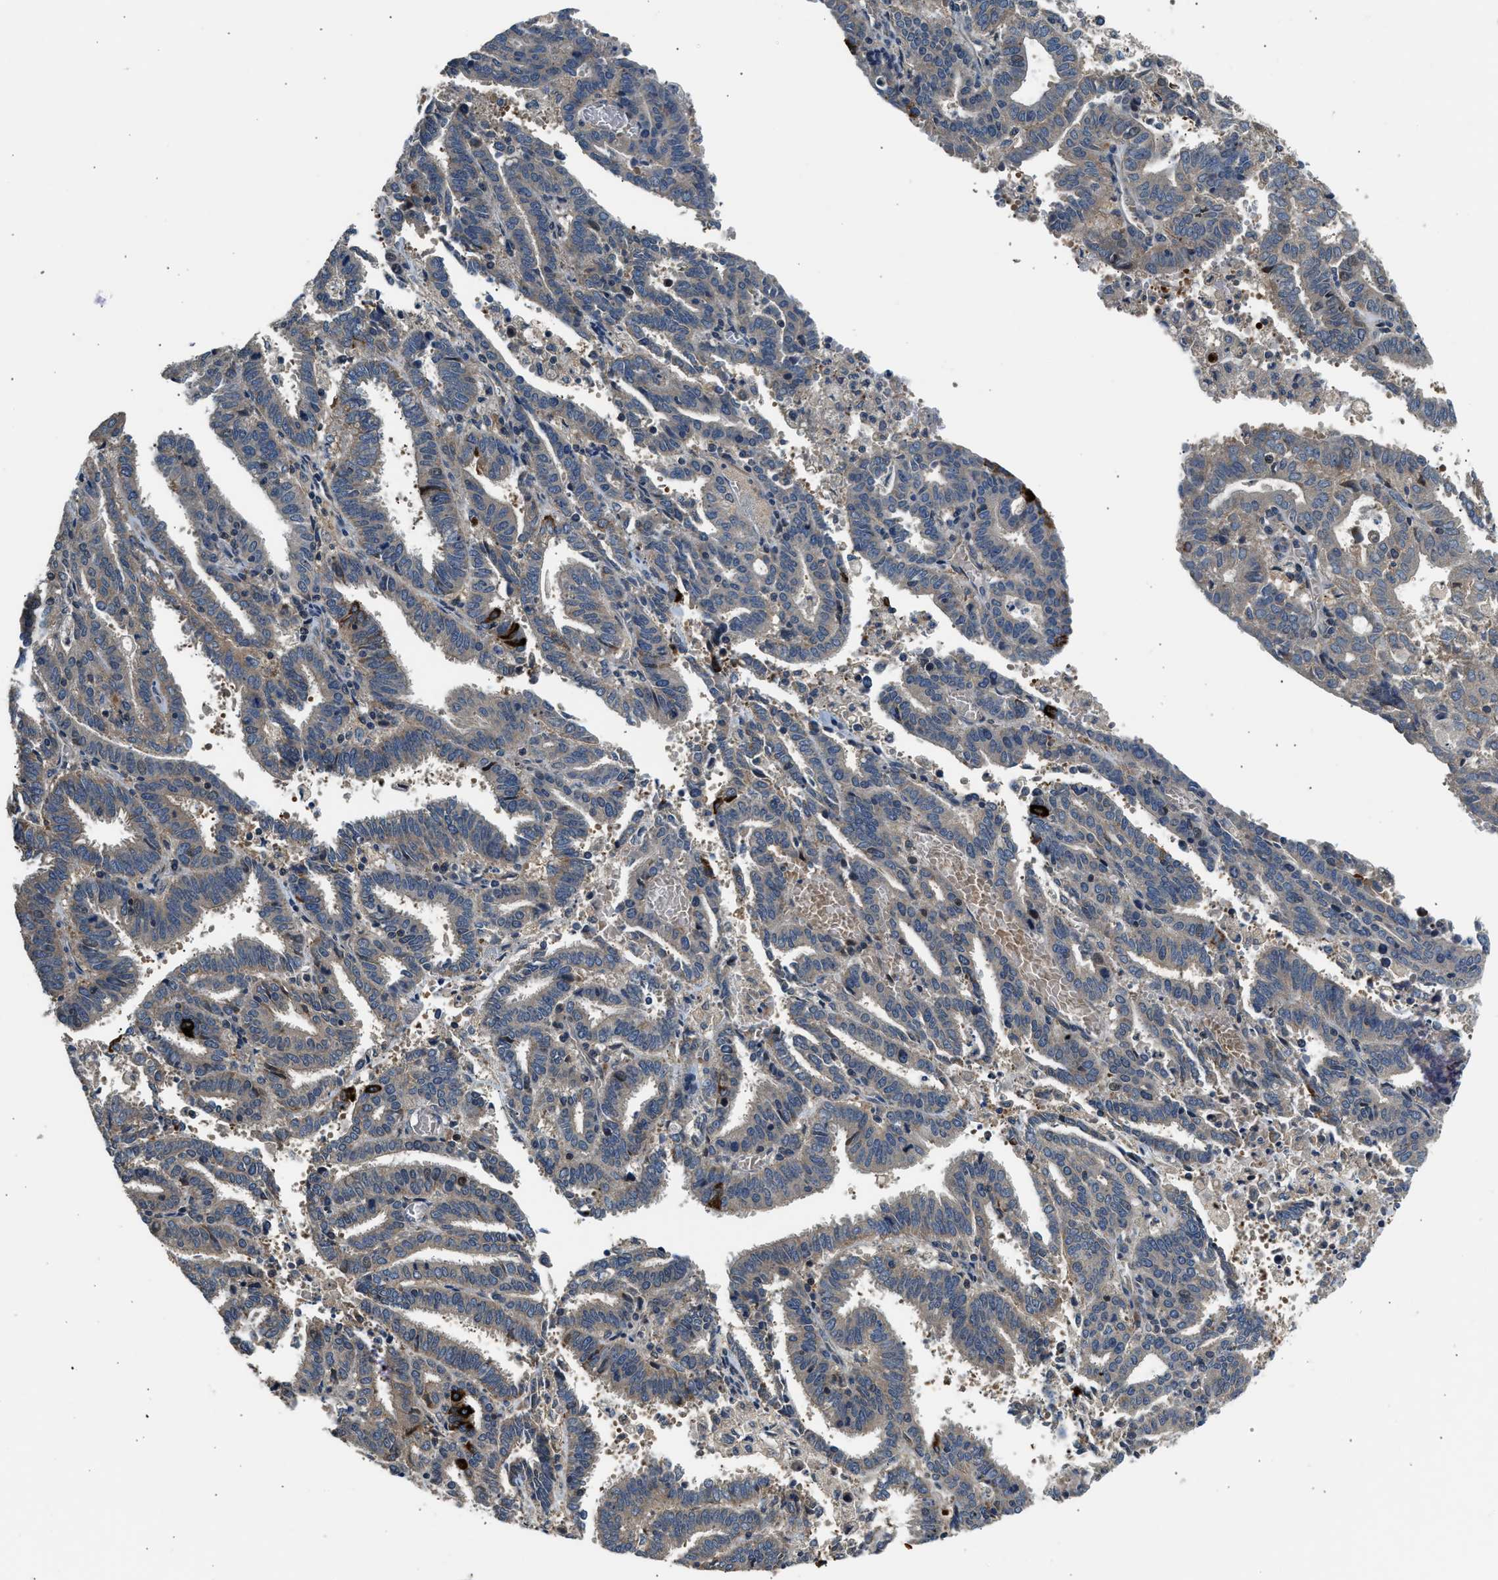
{"staining": {"intensity": "strong", "quantity": "25%-75%", "location": "cytoplasmic/membranous"}, "tissue": "endometrial cancer", "cell_type": "Tumor cells", "image_type": "cancer", "snomed": [{"axis": "morphology", "description": "Adenocarcinoma, NOS"}, {"axis": "topography", "description": "Uterus"}], "caption": "Immunohistochemical staining of human endometrial adenocarcinoma shows strong cytoplasmic/membranous protein staining in approximately 25%-75% of tumor cells.", "gene": "IL3RA", "patient": {"sex": "female", "age": 83}}